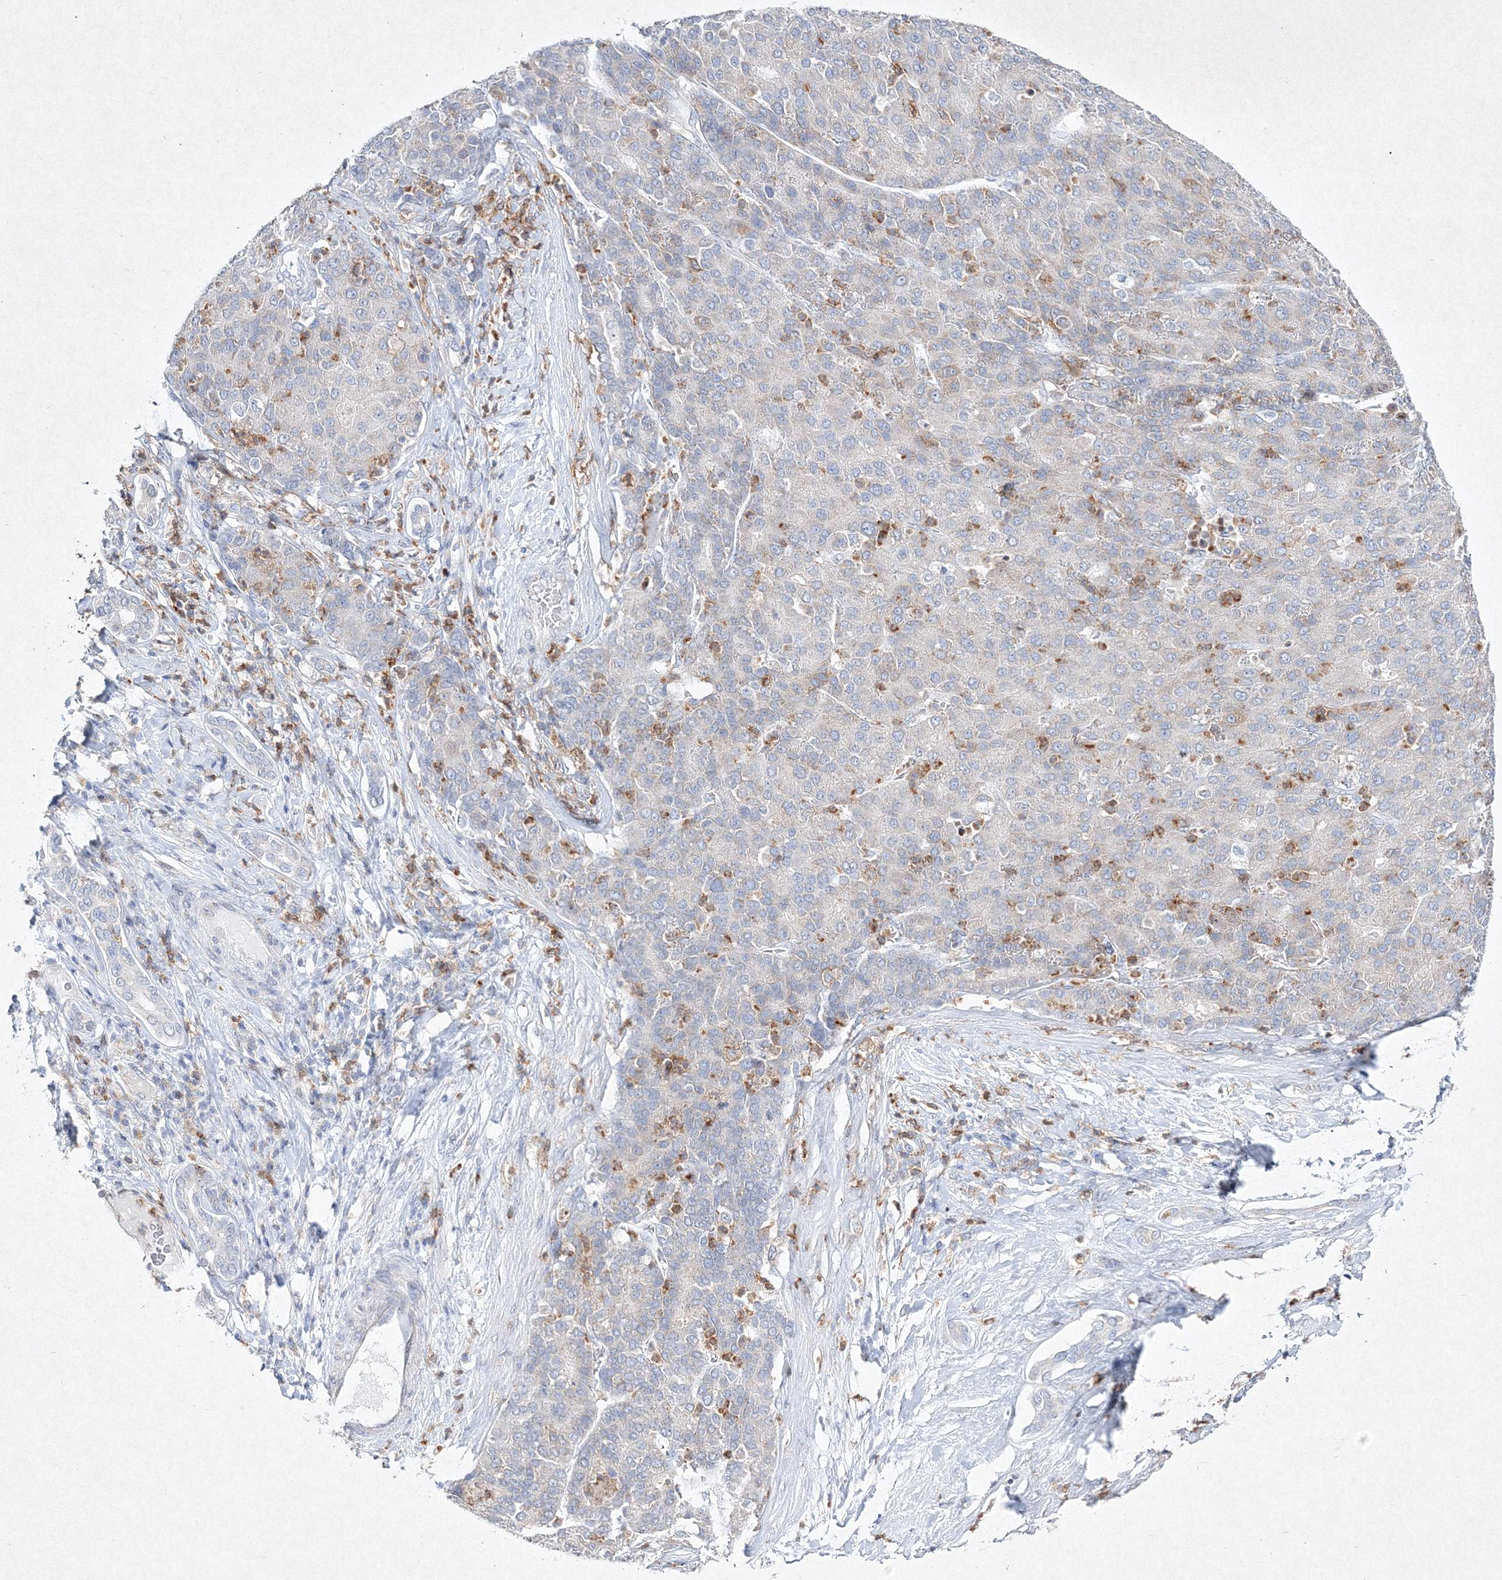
{"staining": {"intensity": "negative", "quantity": "none", "location": "none"}, "tissue": "liver cancer", "cell_type": "Tumor cells", "image_type": "cancer", "snomed": [{"axis": "morphology", "description": "Carcinoma, Hepatocellular, NOS"}, {"axis": "topography", "description": "Liver"}], "caption": "Immunohistochemistry micrograph of neoplastic tissue: liver hepatocellular carcinoma stained with DAB (3,3'-diaminobenzidine) demonstrates no significant protein expression in tumor cells.", "gene": "HCST", "patient": {"sex": "male", "age": 65}}